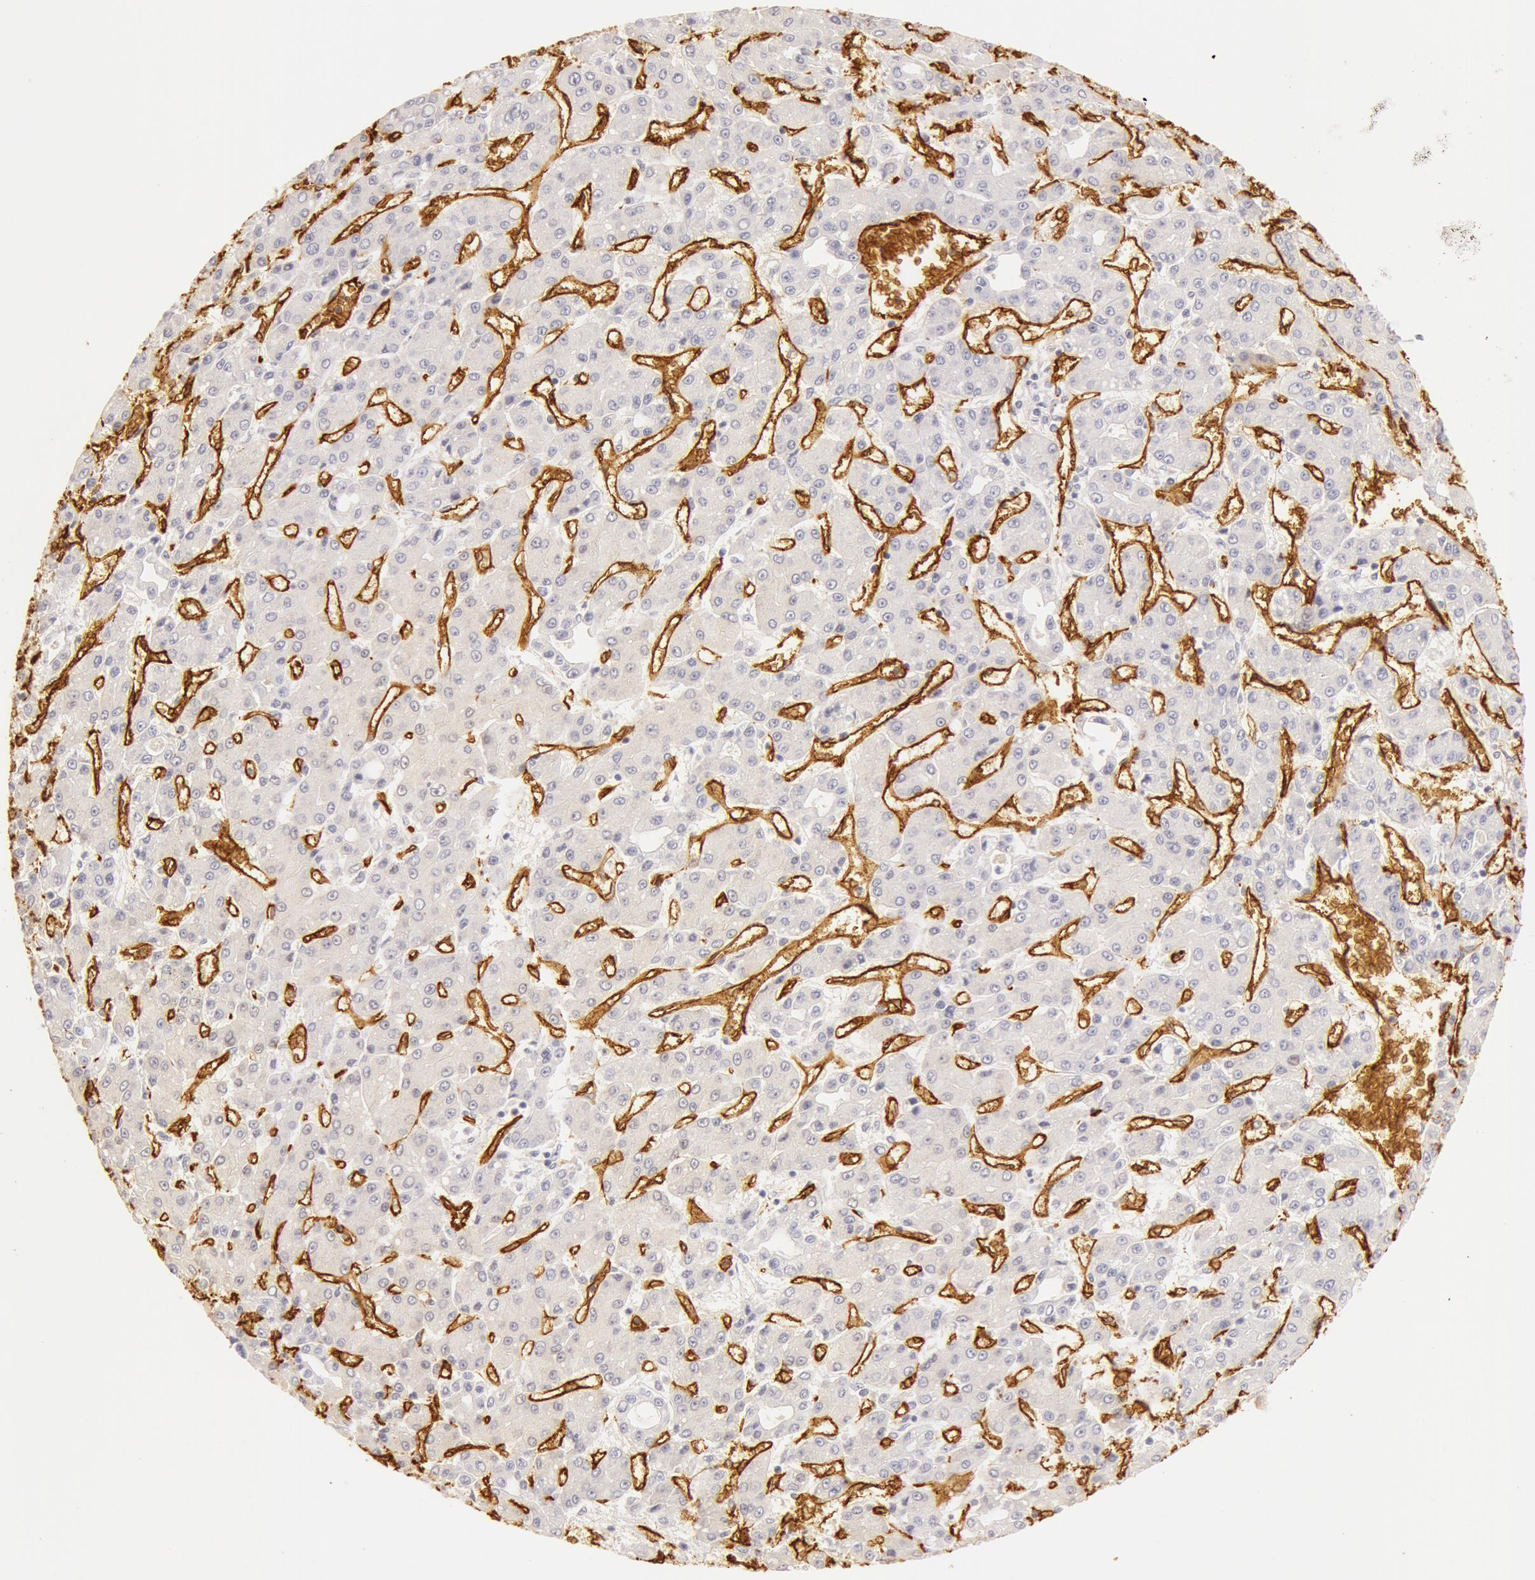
{"staining": {"intensity": "negative", "quantity": "none", "location": "none"}, "tissue": "liver cancer", "cell_type": "Tumor cells", "image_type": "cancer", "snomed": [{"axis": "morphology", "description": "Carcinoma, Hepatocellular, NOS"}, {"axis": "topography", "description": "Liver"}], "caption": "Immunohistochemistry (IHC) photomicrograph of neoplastic tissue: human liver cancer (hepatocellular carcinoma) stained with DAB displays no significant protein expression in tumor cells. Brightfield microscopy of immunohistochemistry stained with DAB (brown) and hematoxylin (blue), captured at high magnification.", "gene": "AQP1", "patient": {"sex": "male", "age": 69}}